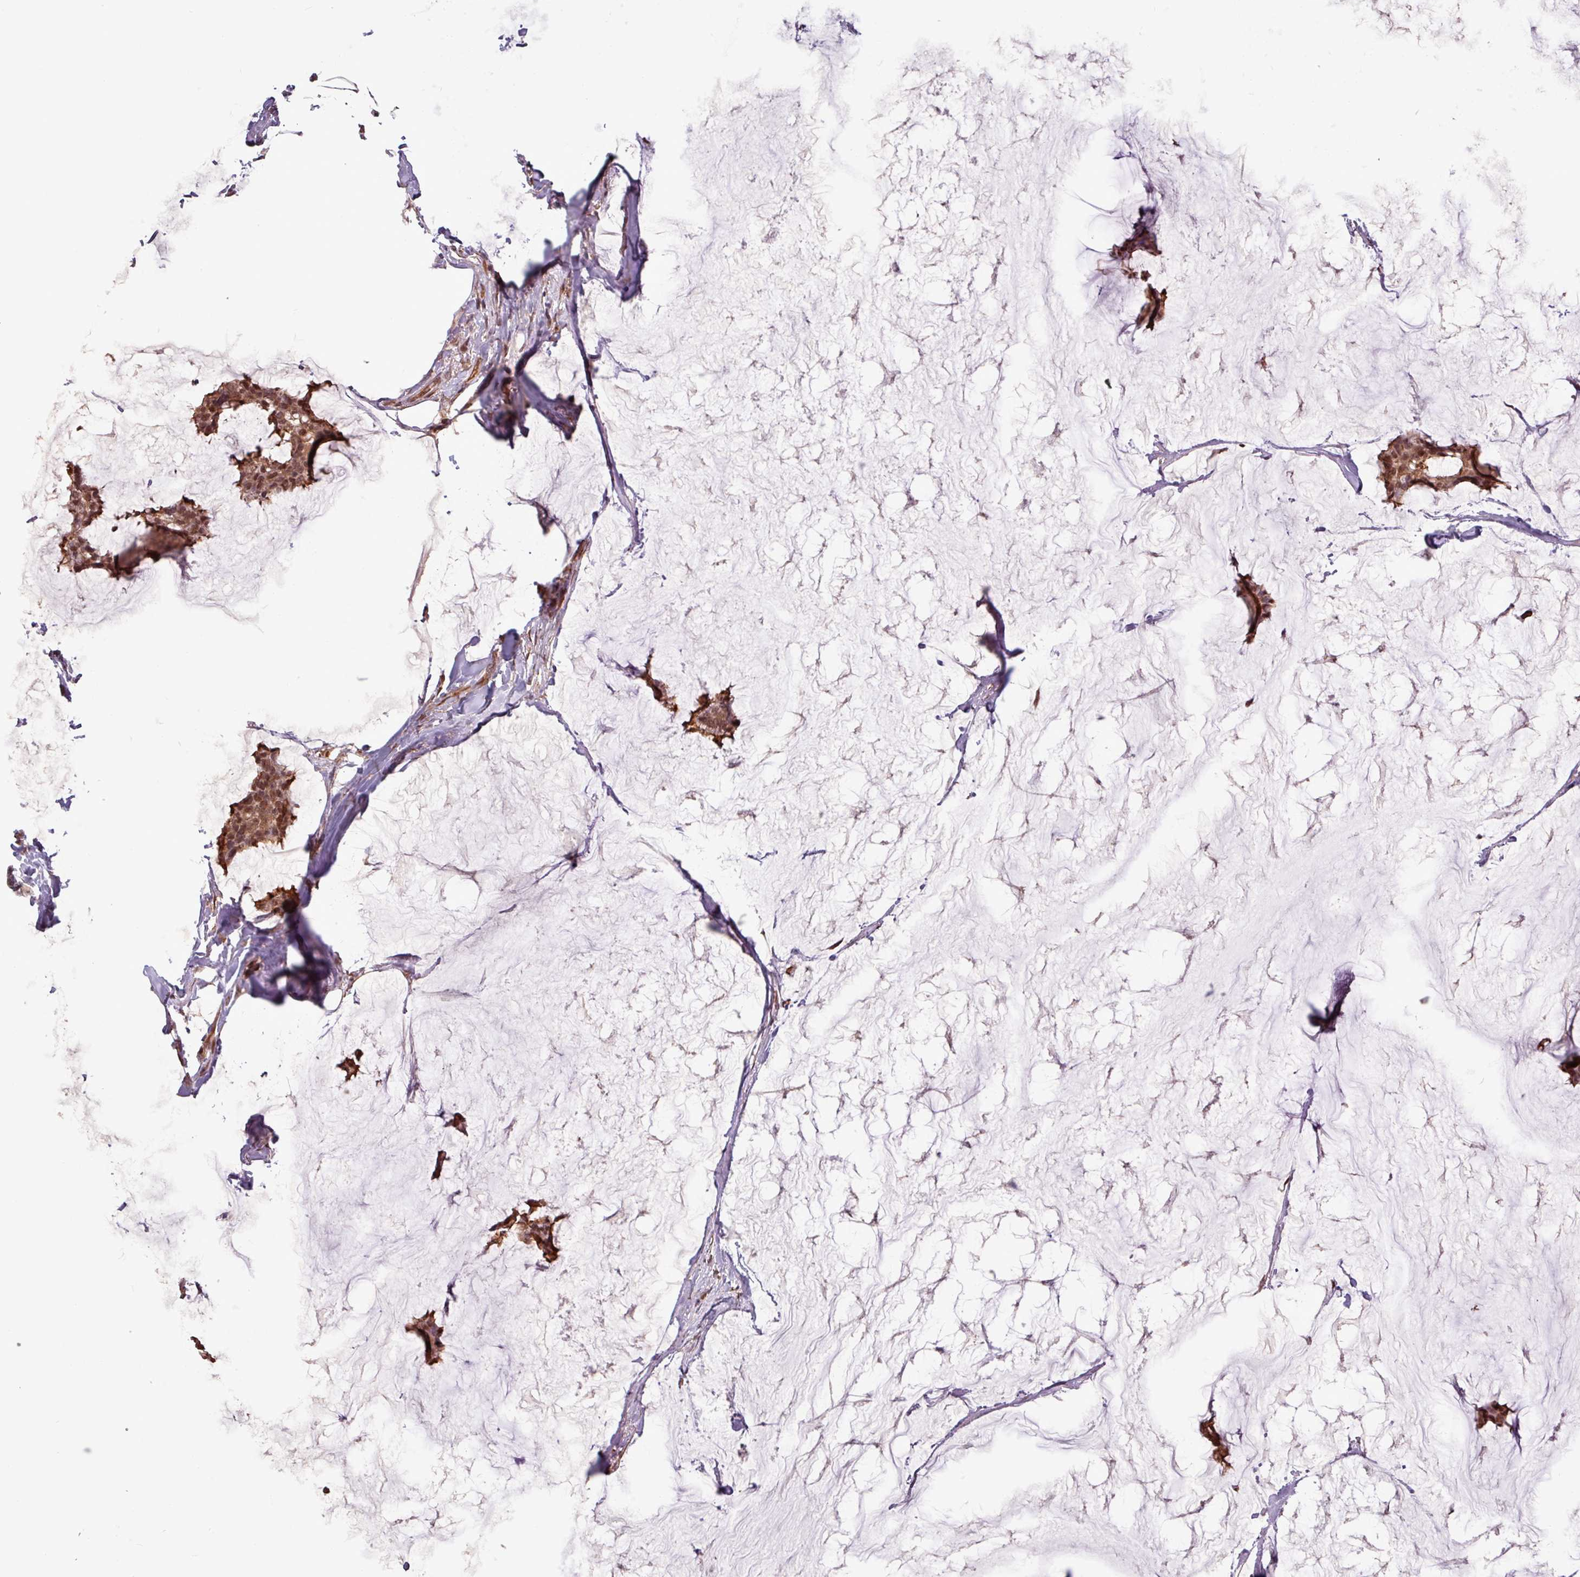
{"staining": {"intensity": "moderate", "quantity": ">75%", "location": "cytoplasmic/membranous,nuclear"}, "tissue": "breast cancer", "cell_type": "Tumor cells", "image_type": "cancer", "snomed": [{"axis": "morphology", "description": "Duct carcinoma"}, {"axis": "topography", "description": "Breast"}], "caption": "IHC staining of invasive ductal carcinoma (breast), which reveals medium levels of moderate cytoplasmic/membranous and nuclear positivity in about >75% of tumor cells indicating moderate cytoplasmic/membranous and nuclear protein staining. The staining was performed using DAB (3,3'-diaminobenzidine) (brown) for protein detection and nuclei were counterstained in hematoxylin (blue).", "gene": "RBM4B", "patient": {"sex": "female", "age": 93}}